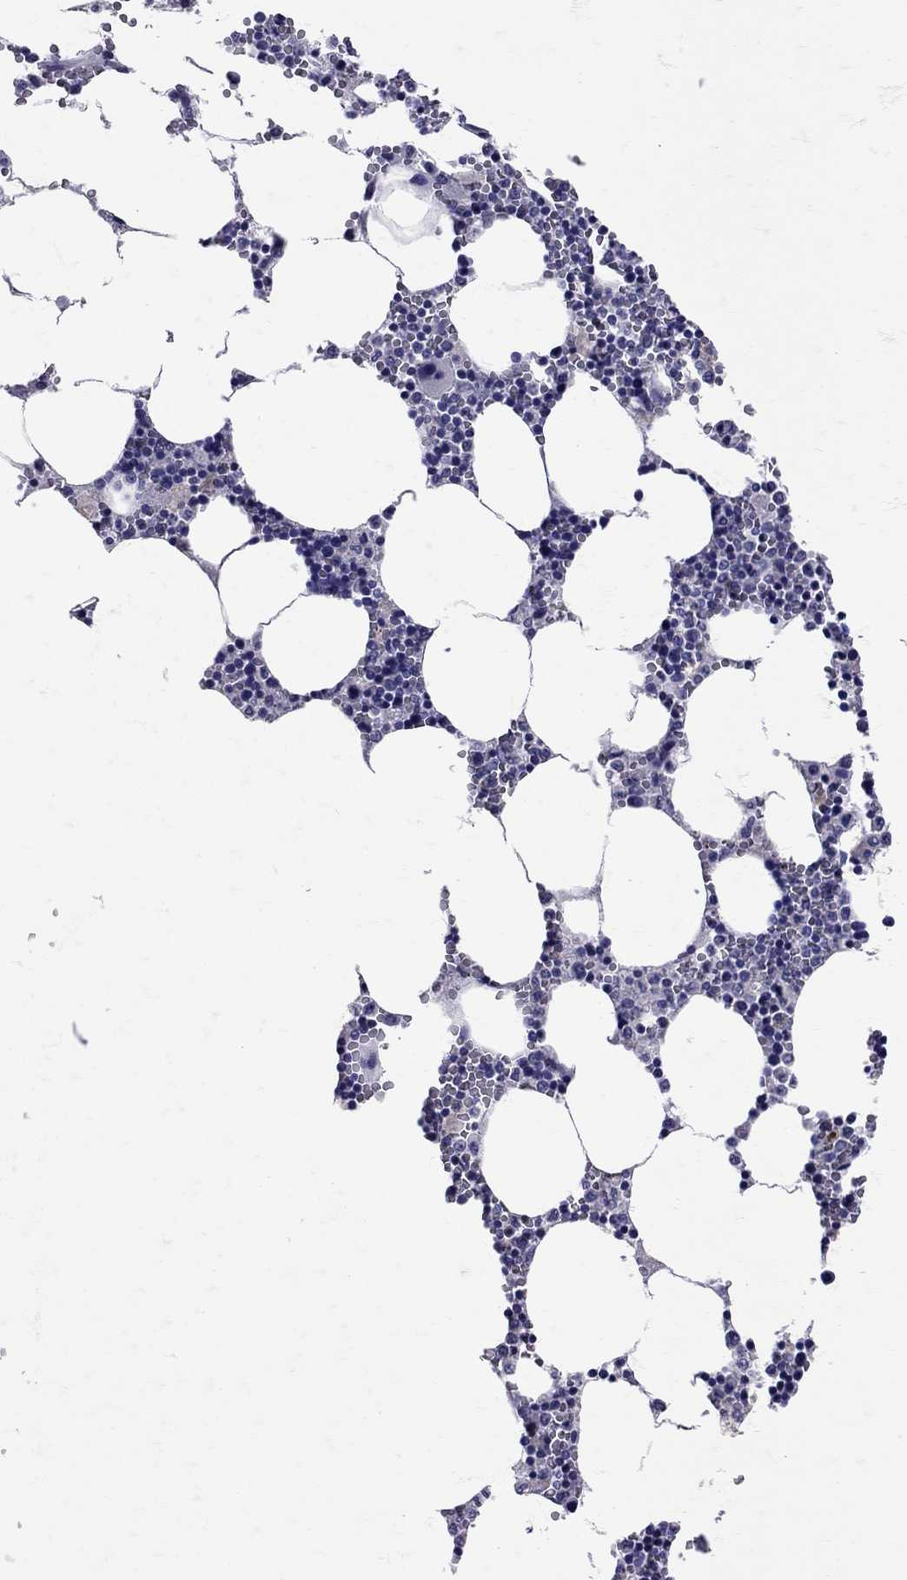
{"staining": {"intensity": "negative", "quantity": "none", "location": "none"}, "tissue": "bone marrow", "cell_type": "Hematopoietic cells", "image_type": "normal", "snomed": [{"axis": "morphology", "description": "Normal tissue, NOS"}, {"axis": "topography", "description": "Bone marrow"}], "caption": "Histopathology image shows no significant protein positivity in hematopoietic cells of unremarkable bone marrow.", "gene": "SST", "patient": {"sex": "female", "age": 64}}